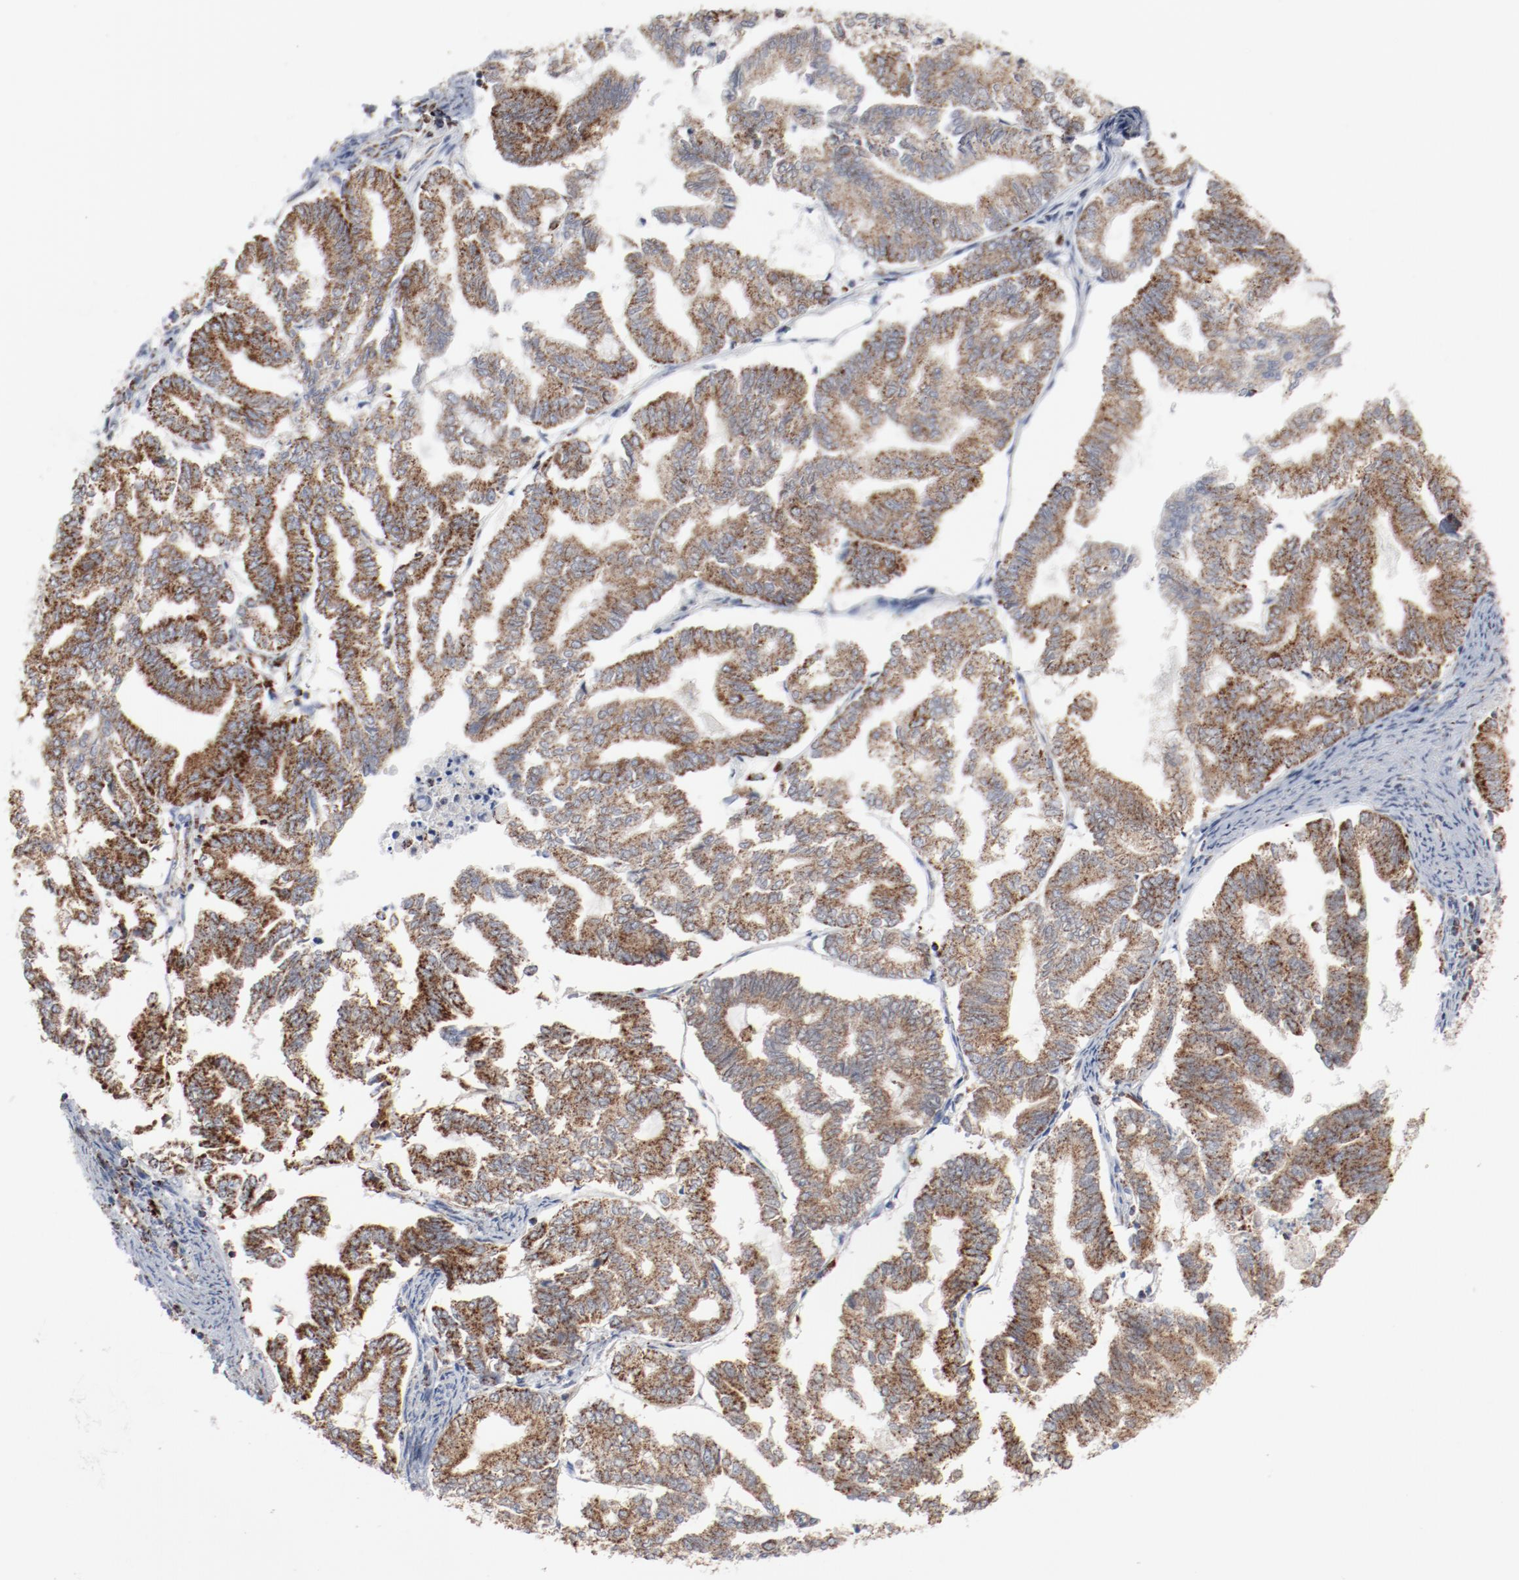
{"staining": {"intensity": "moderate", "quantity": ">75%", "location": "cytoplasmic/membranous"}, "tissue": "endometrial cancer", "cell_type": "Tumor cells", "image_type": "cancer", "snomed": [{"axis": "morphology", "description": "Adenocarcinoma, NOS"}, {"axis": "topography", "description": "Endometrium"}], "caption": "A high-resolution photomicrograph shows immunohistochemistry (IHC) staining of adenocarcinoma (endometrial), which exhibits moderate cytoplasmic/membranous positivity in approximately >75% of tumor cells.", "gene": "SETD3", "patient": {"sex": "female", "age": 79}}